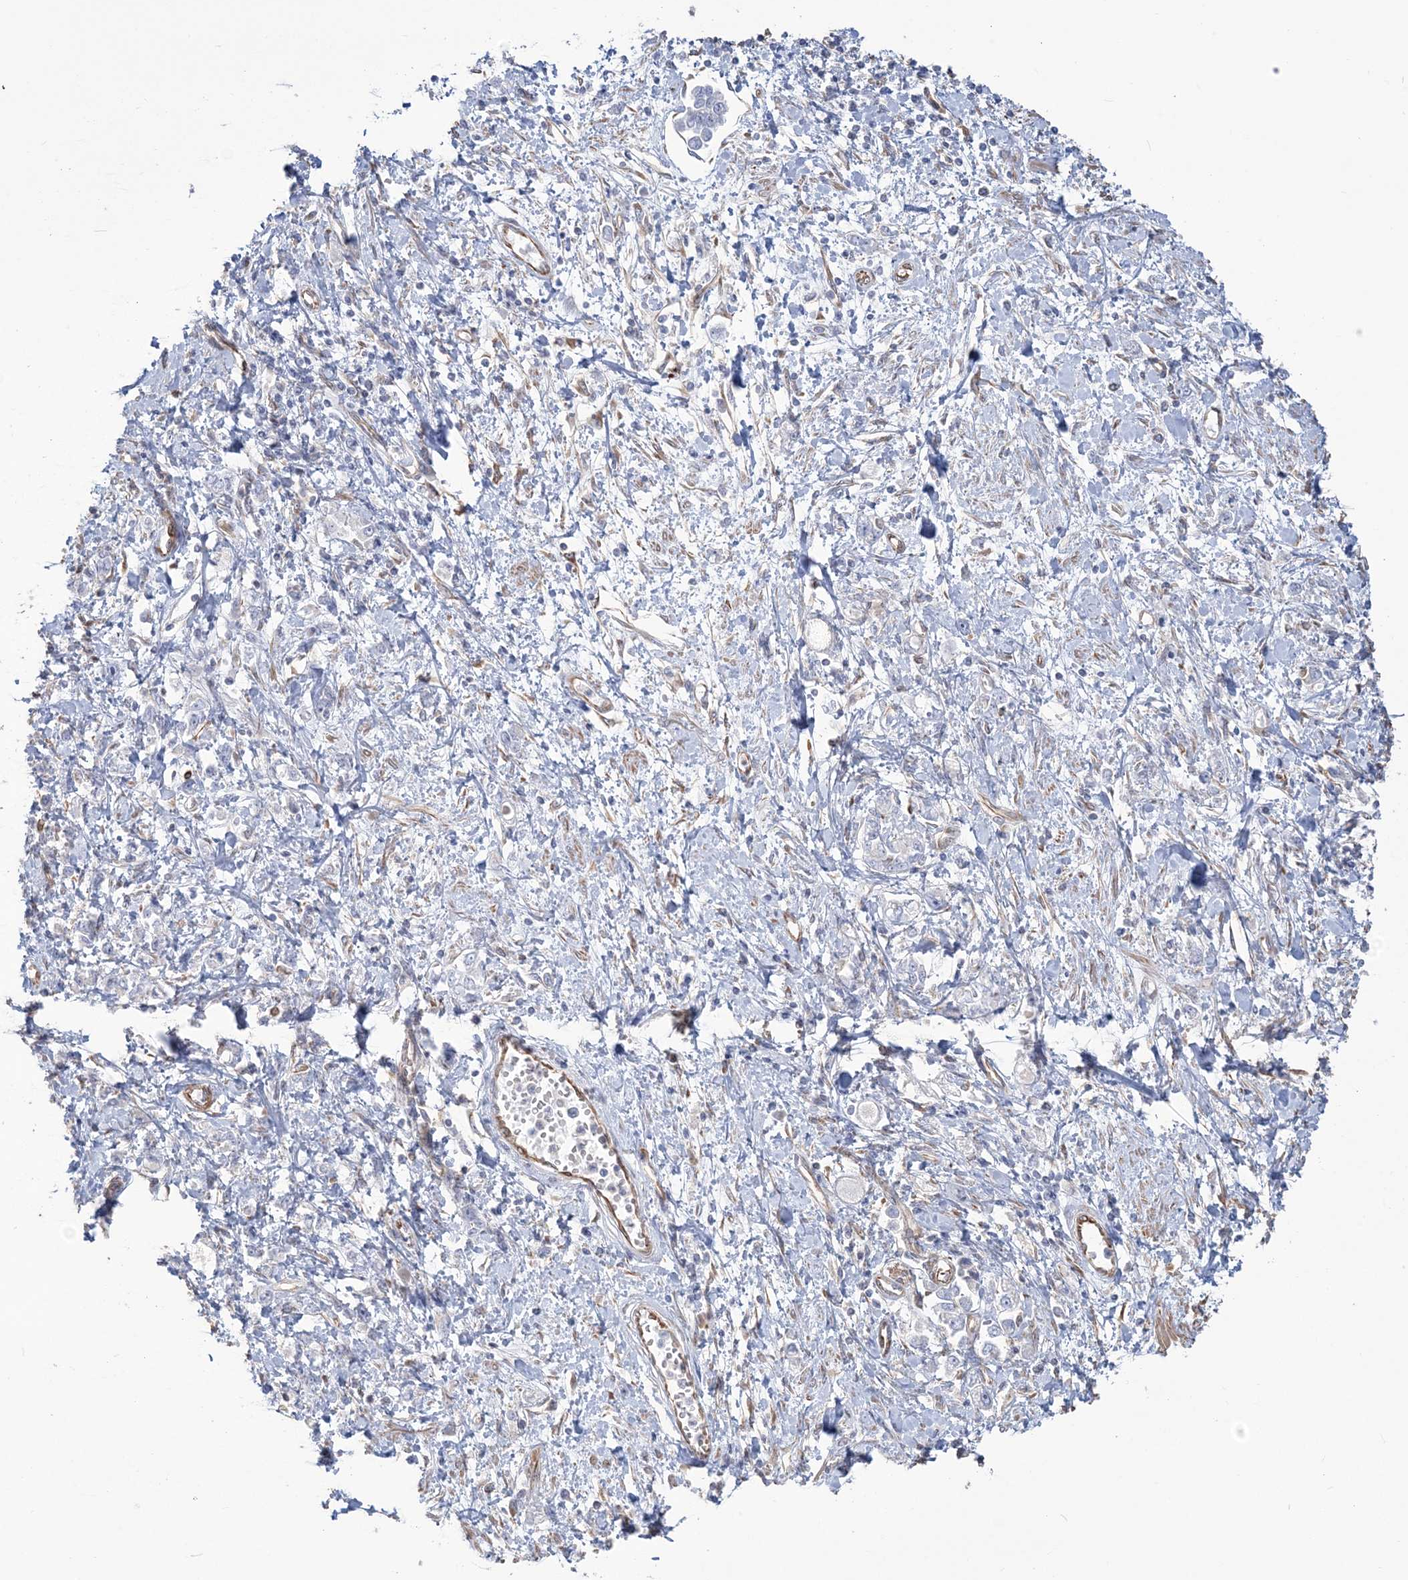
{"staining": {"intensity": "negative", "quantity": "none", "location": "none"}, "tissue": "stomach cancer", "cell_type": "Tumor cells", "image_type": "cancer", "snomed": [{"axis": "morphology", "description": "Adenocarcinoma, NOS"}, {"axis": "topography", "description": "Stomach"}], "caption": "A histopathology image of adenocarcinoma (stomach) stained for a protein demonstrates no brown staining in tumor cells.", "gene": "ZNF821", "patient": {"sex": "female", "age": 76}}